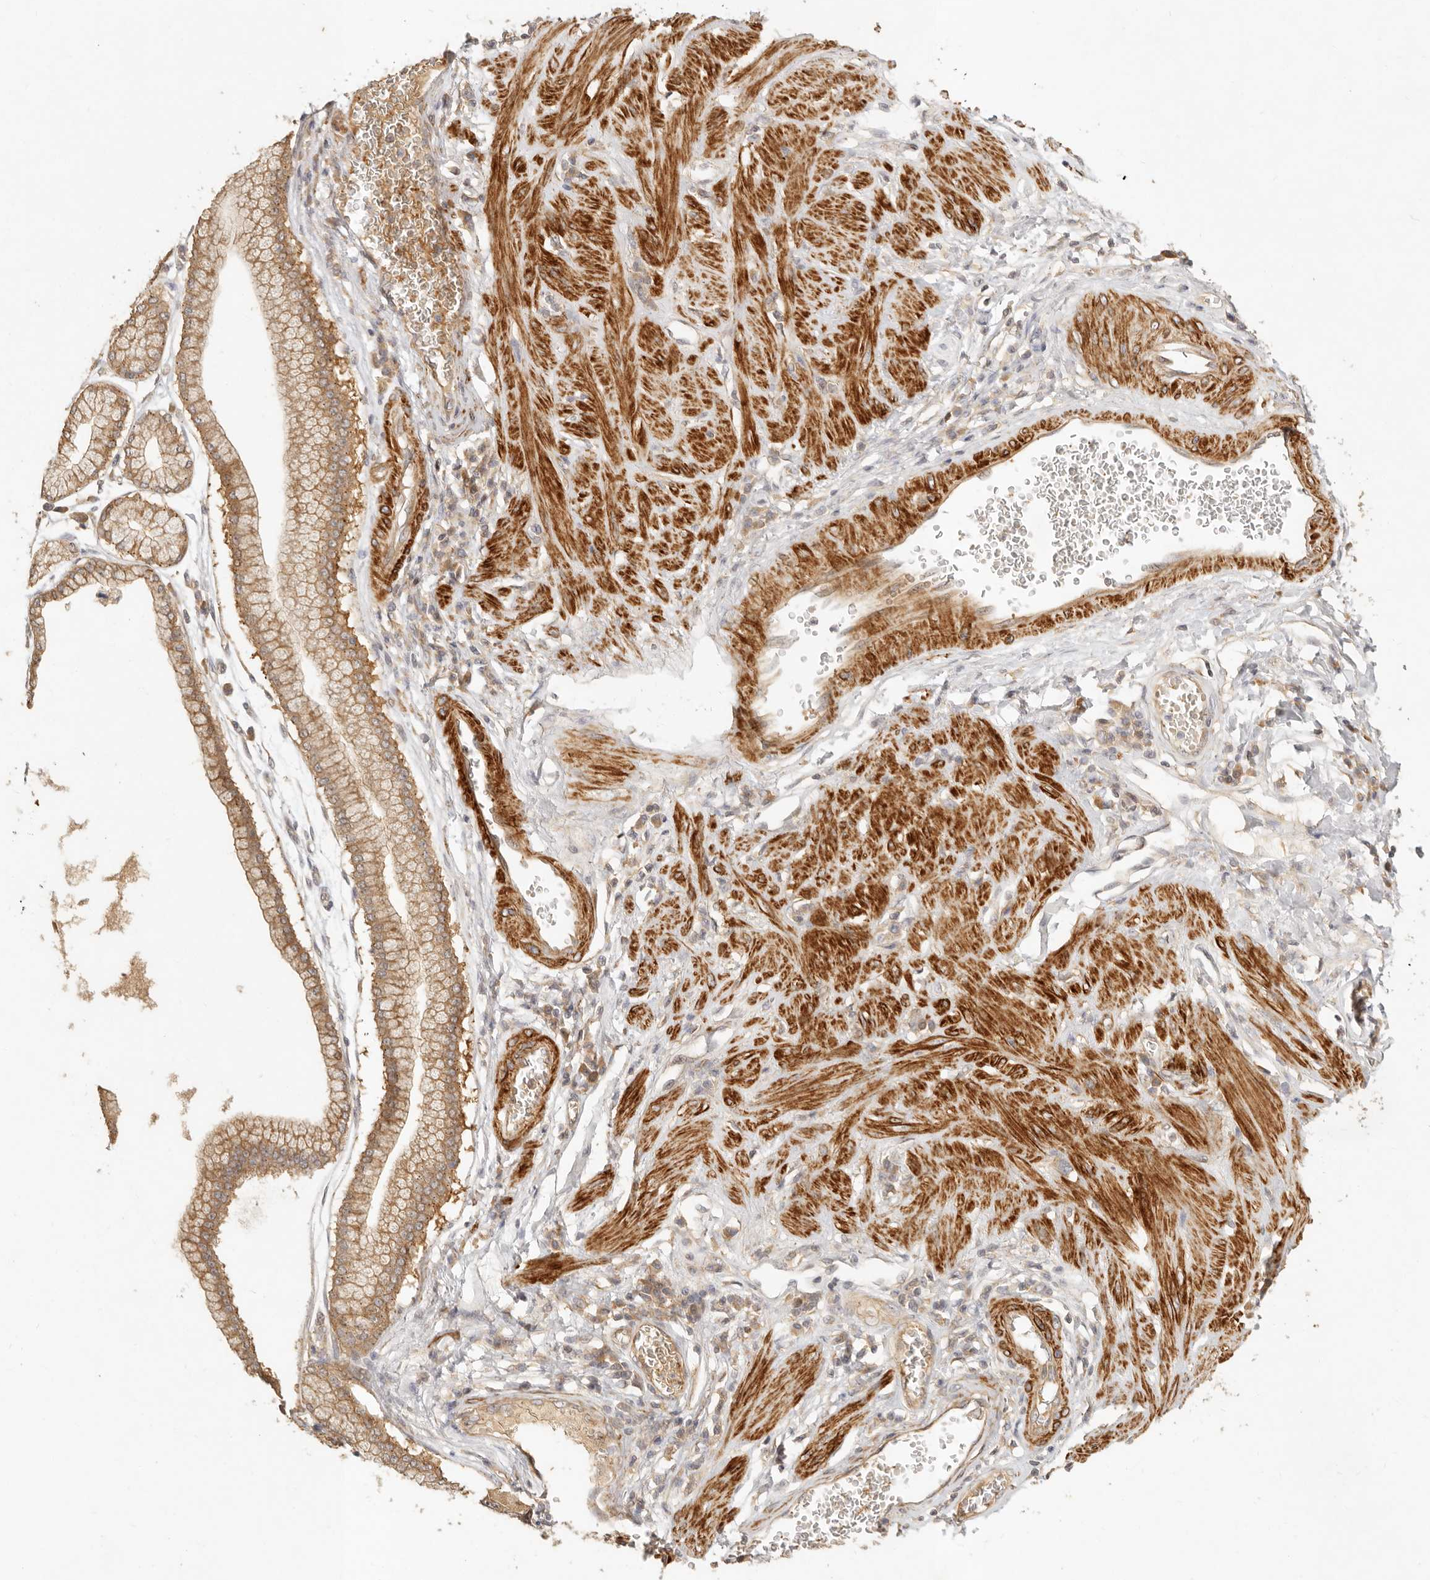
{"staining": {"intensity": "moderate", "quantity": ">75%", "location": "cytoplasmic/membranous"}, "tissue": "stomach cancer", "cell_type": "Tumor cells", "image_type": "cancer", "snomed": [{"axis": "morphology", "description": "Adenocarcinoma, NOS"}, {"axis": "topography", "description": "Stomach"}], "caption": "This histopathology image shows immunohistochemistry staining of human stomach adenocarcinoma, with medium moderate cytoplasmic/membranous staining in approximately >75% of tumor cells.", "gene": "VIPR1", "patient": {"sex": "male", "age": 59}}